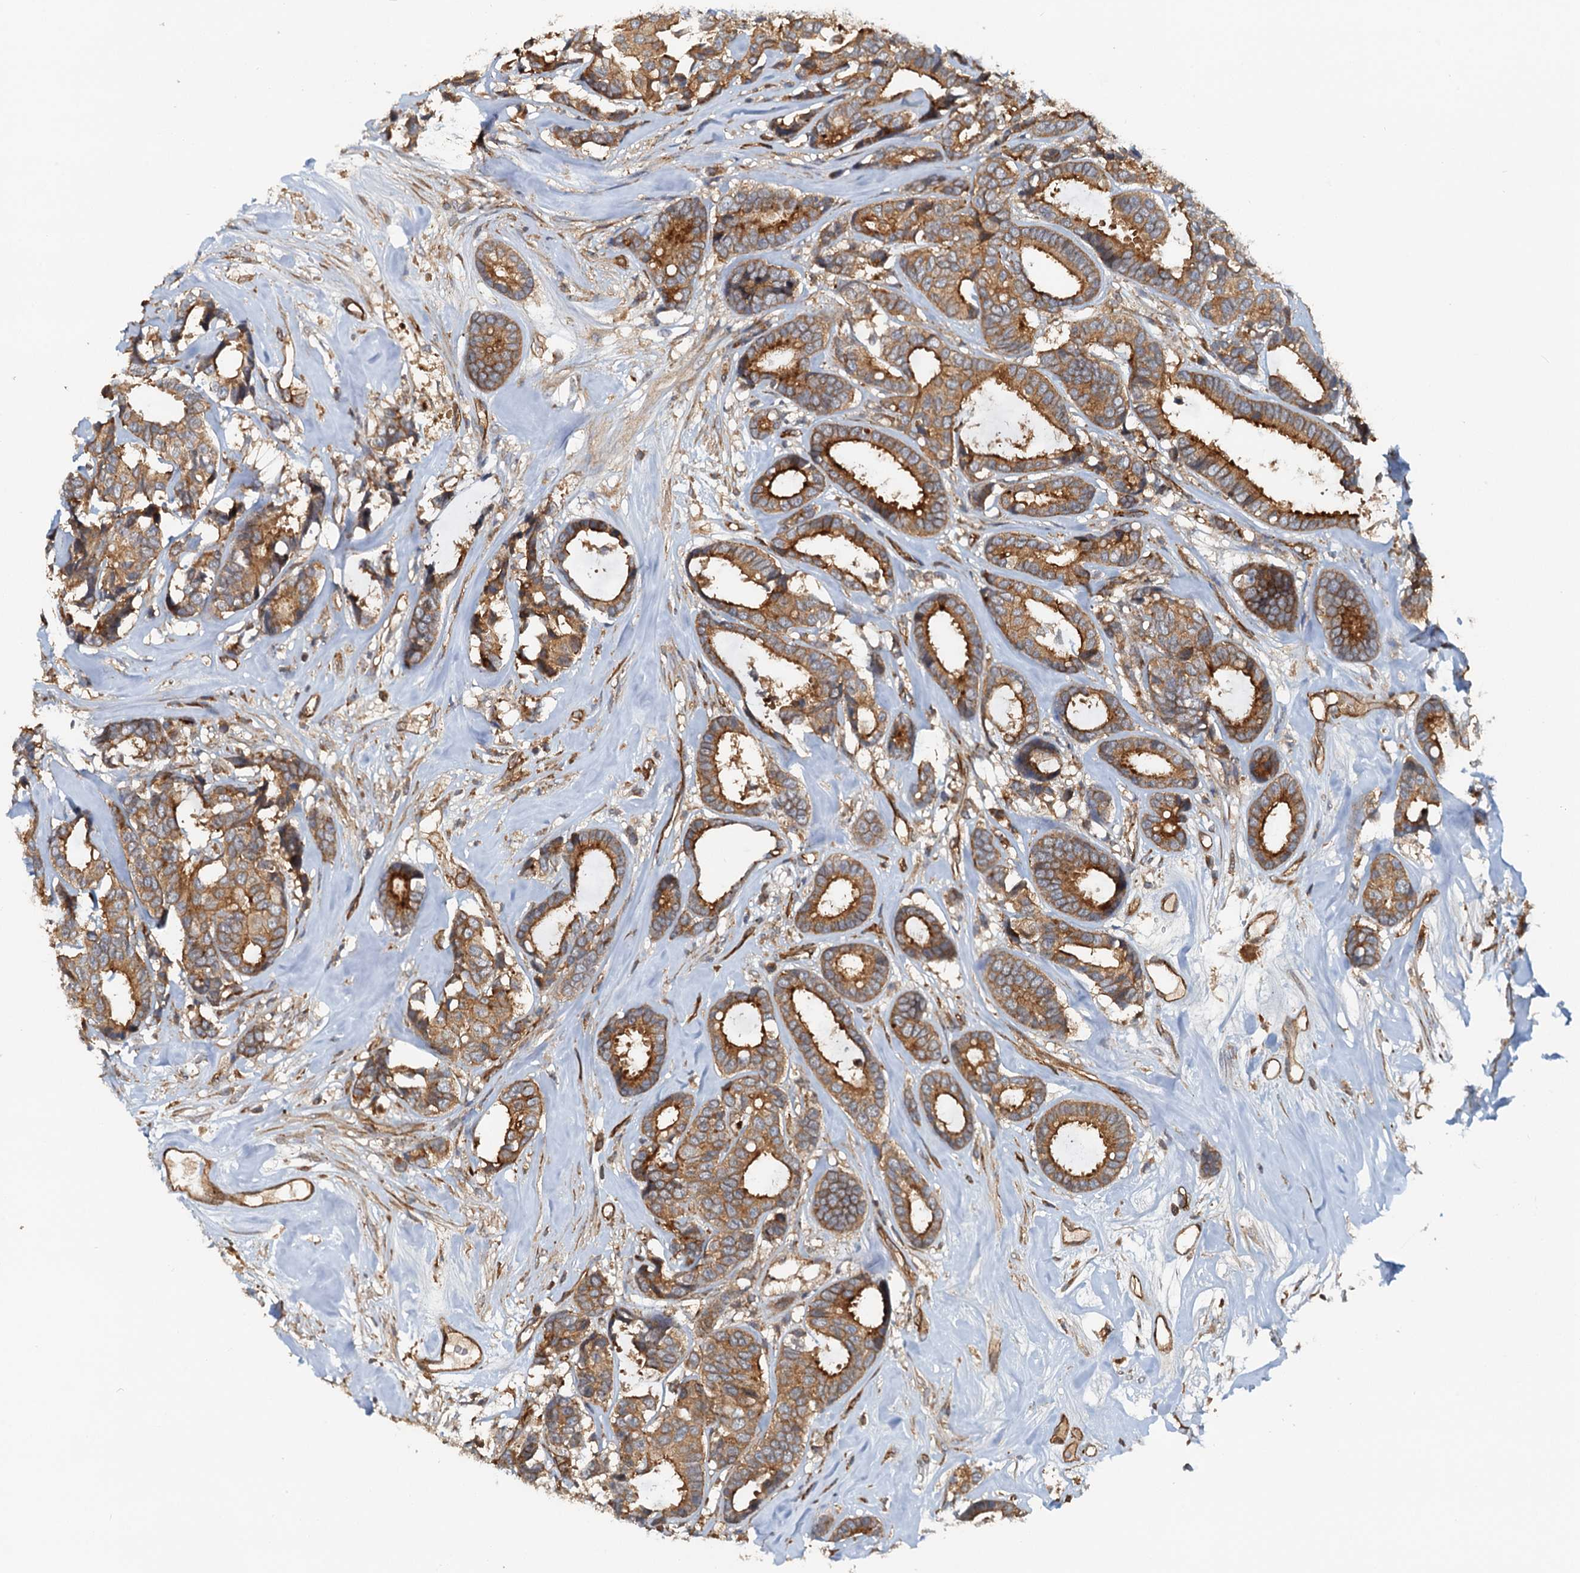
{"staining": {"intensity": "moderate", "quantity": ">75%", "location": "cytoplasmic/membranous"}, "tissue": "breast cancer", "cell_type": "Tumor cells", "image_type": "cancer", "snomed": [{"axis": "morphology", "description": "Duct carcinoma"}, {"axis": "topography", "description": "Breast"}], "caption": "Approximately >75% of tumor cells in human breast intraductal carcinoma show moderate cytoplasmic/membranous protein positivity as visualized by brown immunohistochemical staining.", "gene": "NIPAL3", "patient": {"sex": "female", "age": 87}}